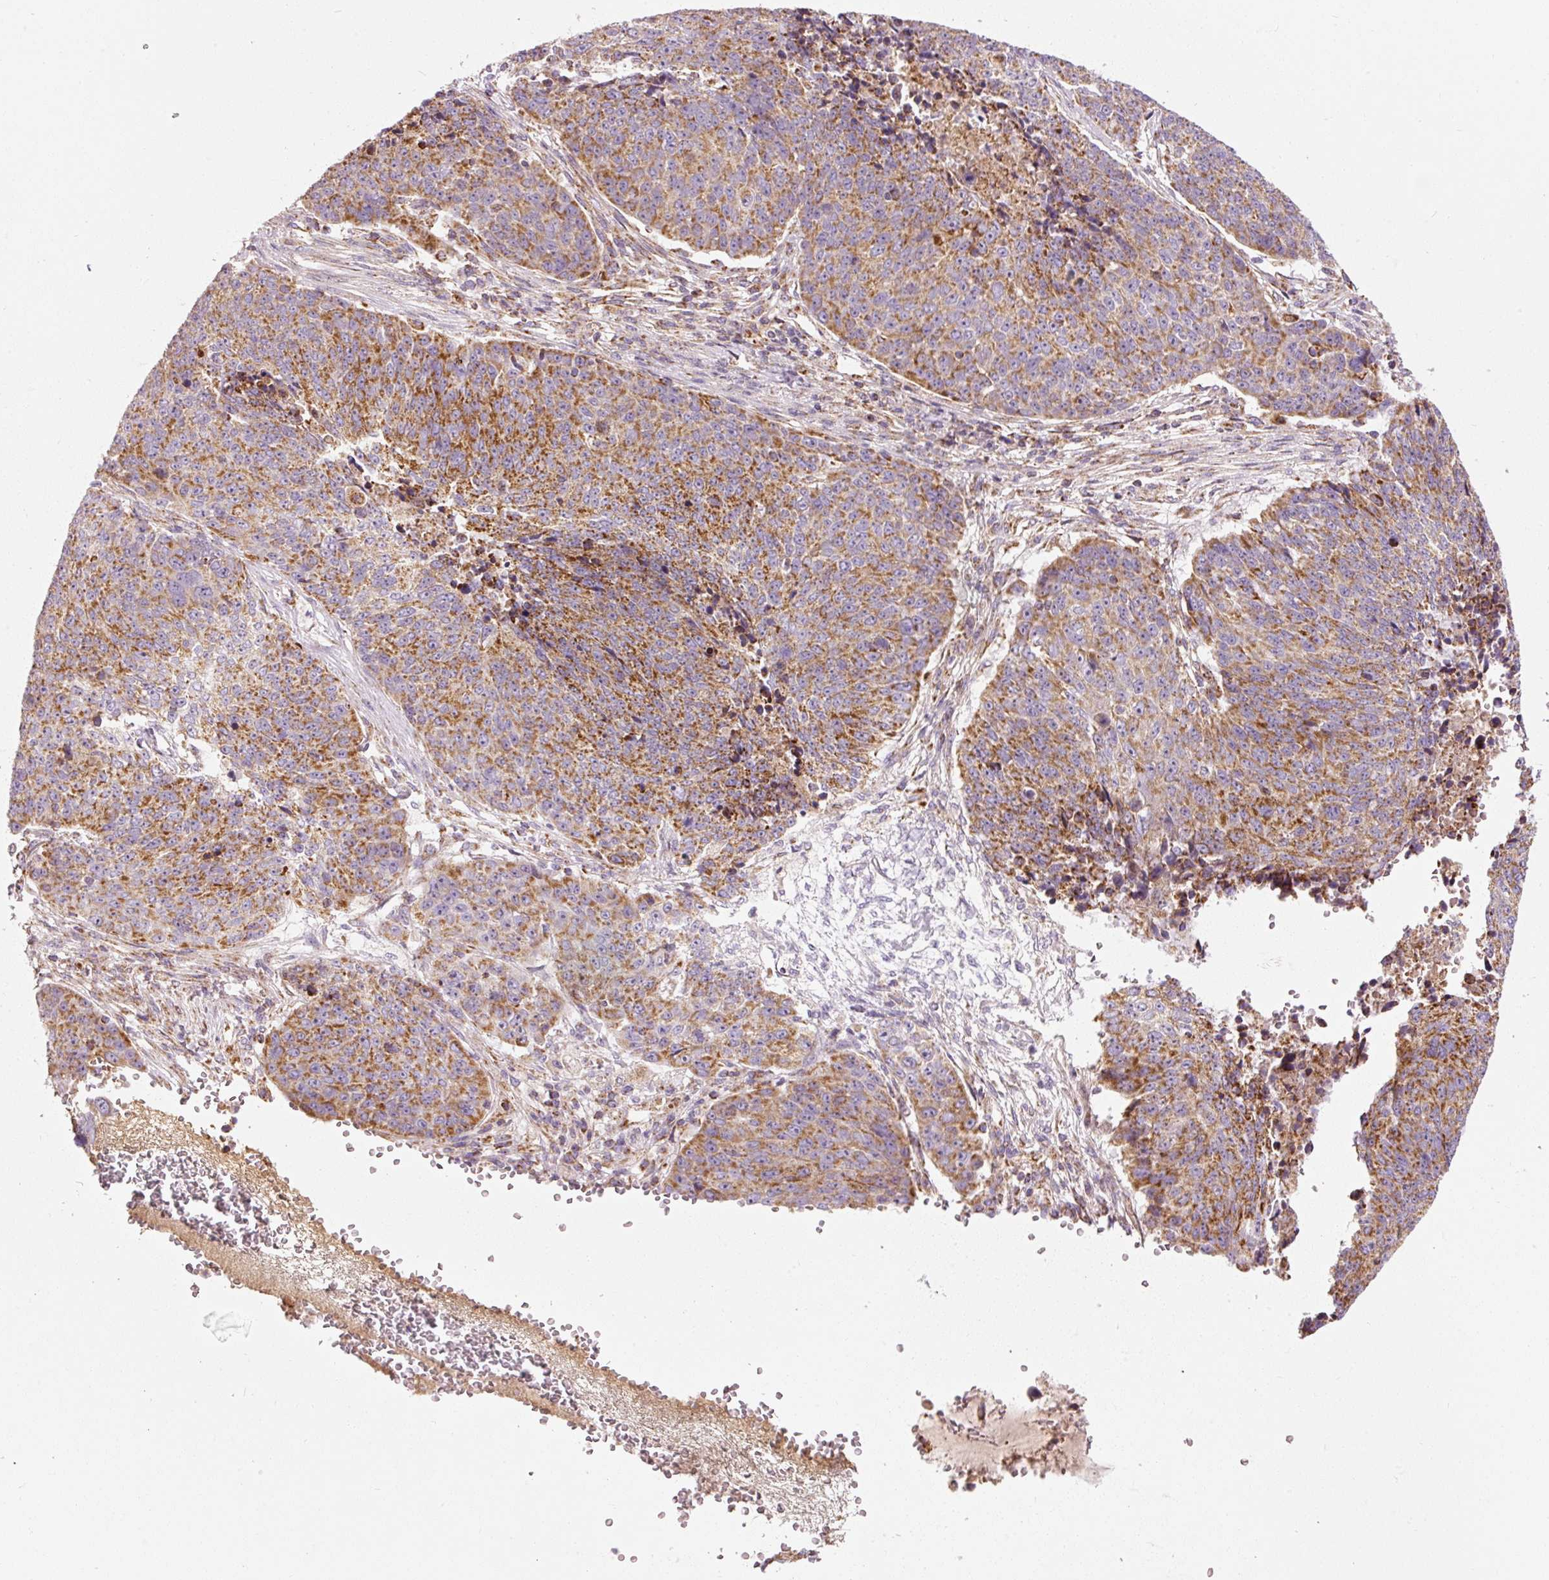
{"staining": {"intensity": "moderate", "quantity": ">75%", "location": "cytoplasmic/membranous"}, "tissue": "lung cancer", "cell_type": "Tumor cells", "image_type": "cancer", "snomed": [{"axis": "morphology", "description": "Normal tissue, NOS"}, {"axis": "morphology", "description": "Squamous cell carcinoma, NOS"}, {"axis": "topography", "description": "Lymph node"}, {"axis": "topography", "description": "Lung"}], "caption": "A photomicrograph of lung cancer (squamous cell carcinoma) stained for a protein shows moderate cytoplasmic/membranous brown staining in tumor cells.", "gene": "NDUFB4", "patient": {"sex": "male", "age": 66}}